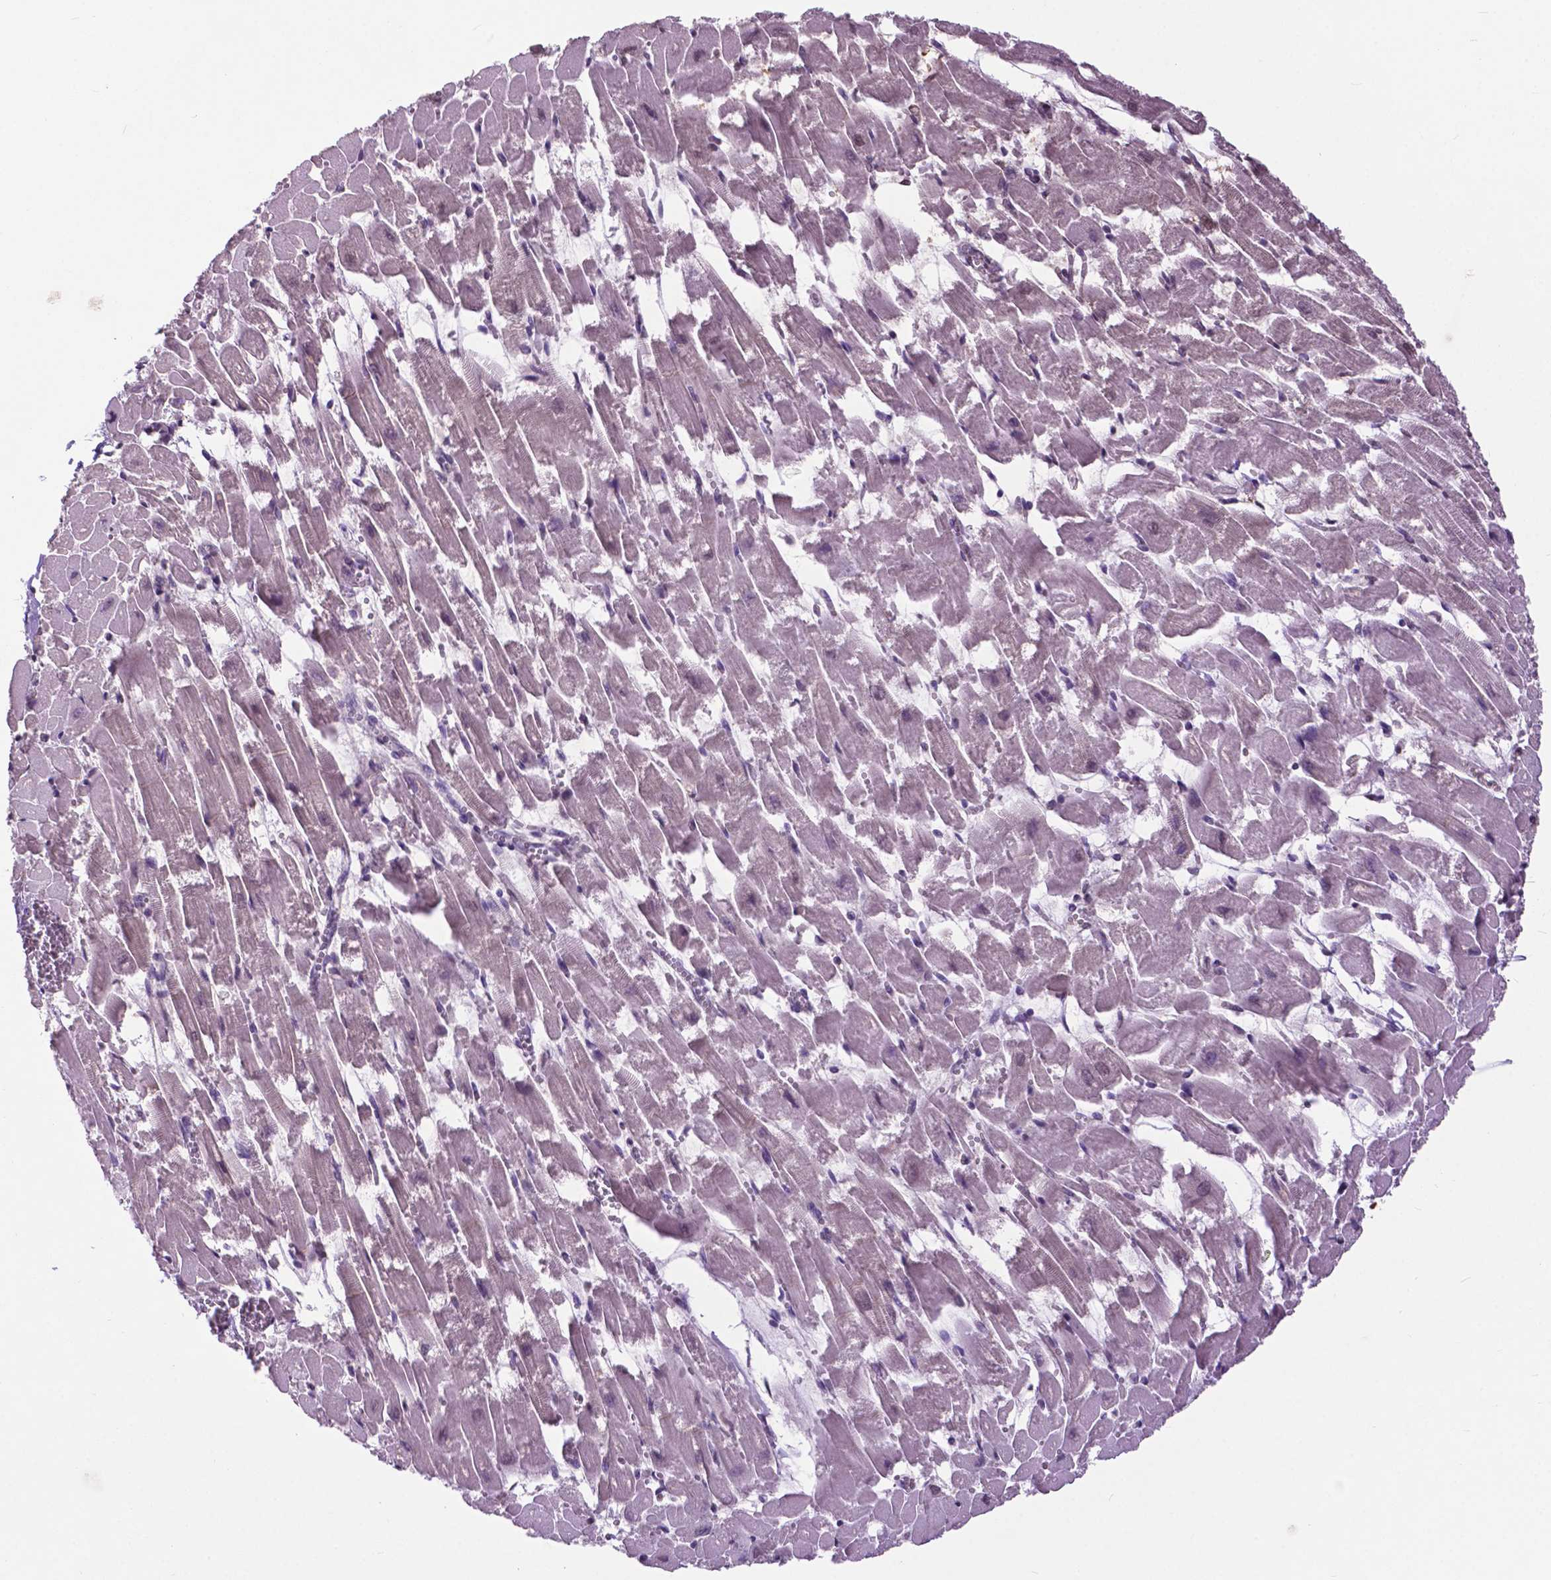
{"staining": {"intensity": "weak", "quantity": "25%-75%", "location": "nuclear"}, "tissue": "heart muscle", "cell_type": "Cardiomyocytes", "image_type": "normal", "snomed": [{"axis": "morphology", "description": "Normal tissue, NOS"}, {"axis": "topography", "description": "Heart"}], "caption": "High-power microscopy captured an immunohistochemistry histopathology image of normal heart muscle, revealing weak nuclear positivity in about 25%-75% of cardiomyocytes. (IHC, brightfield microscopy, high magnification).", "gene": "FAF1", "patient": {"sex": "female", "age": 52}}